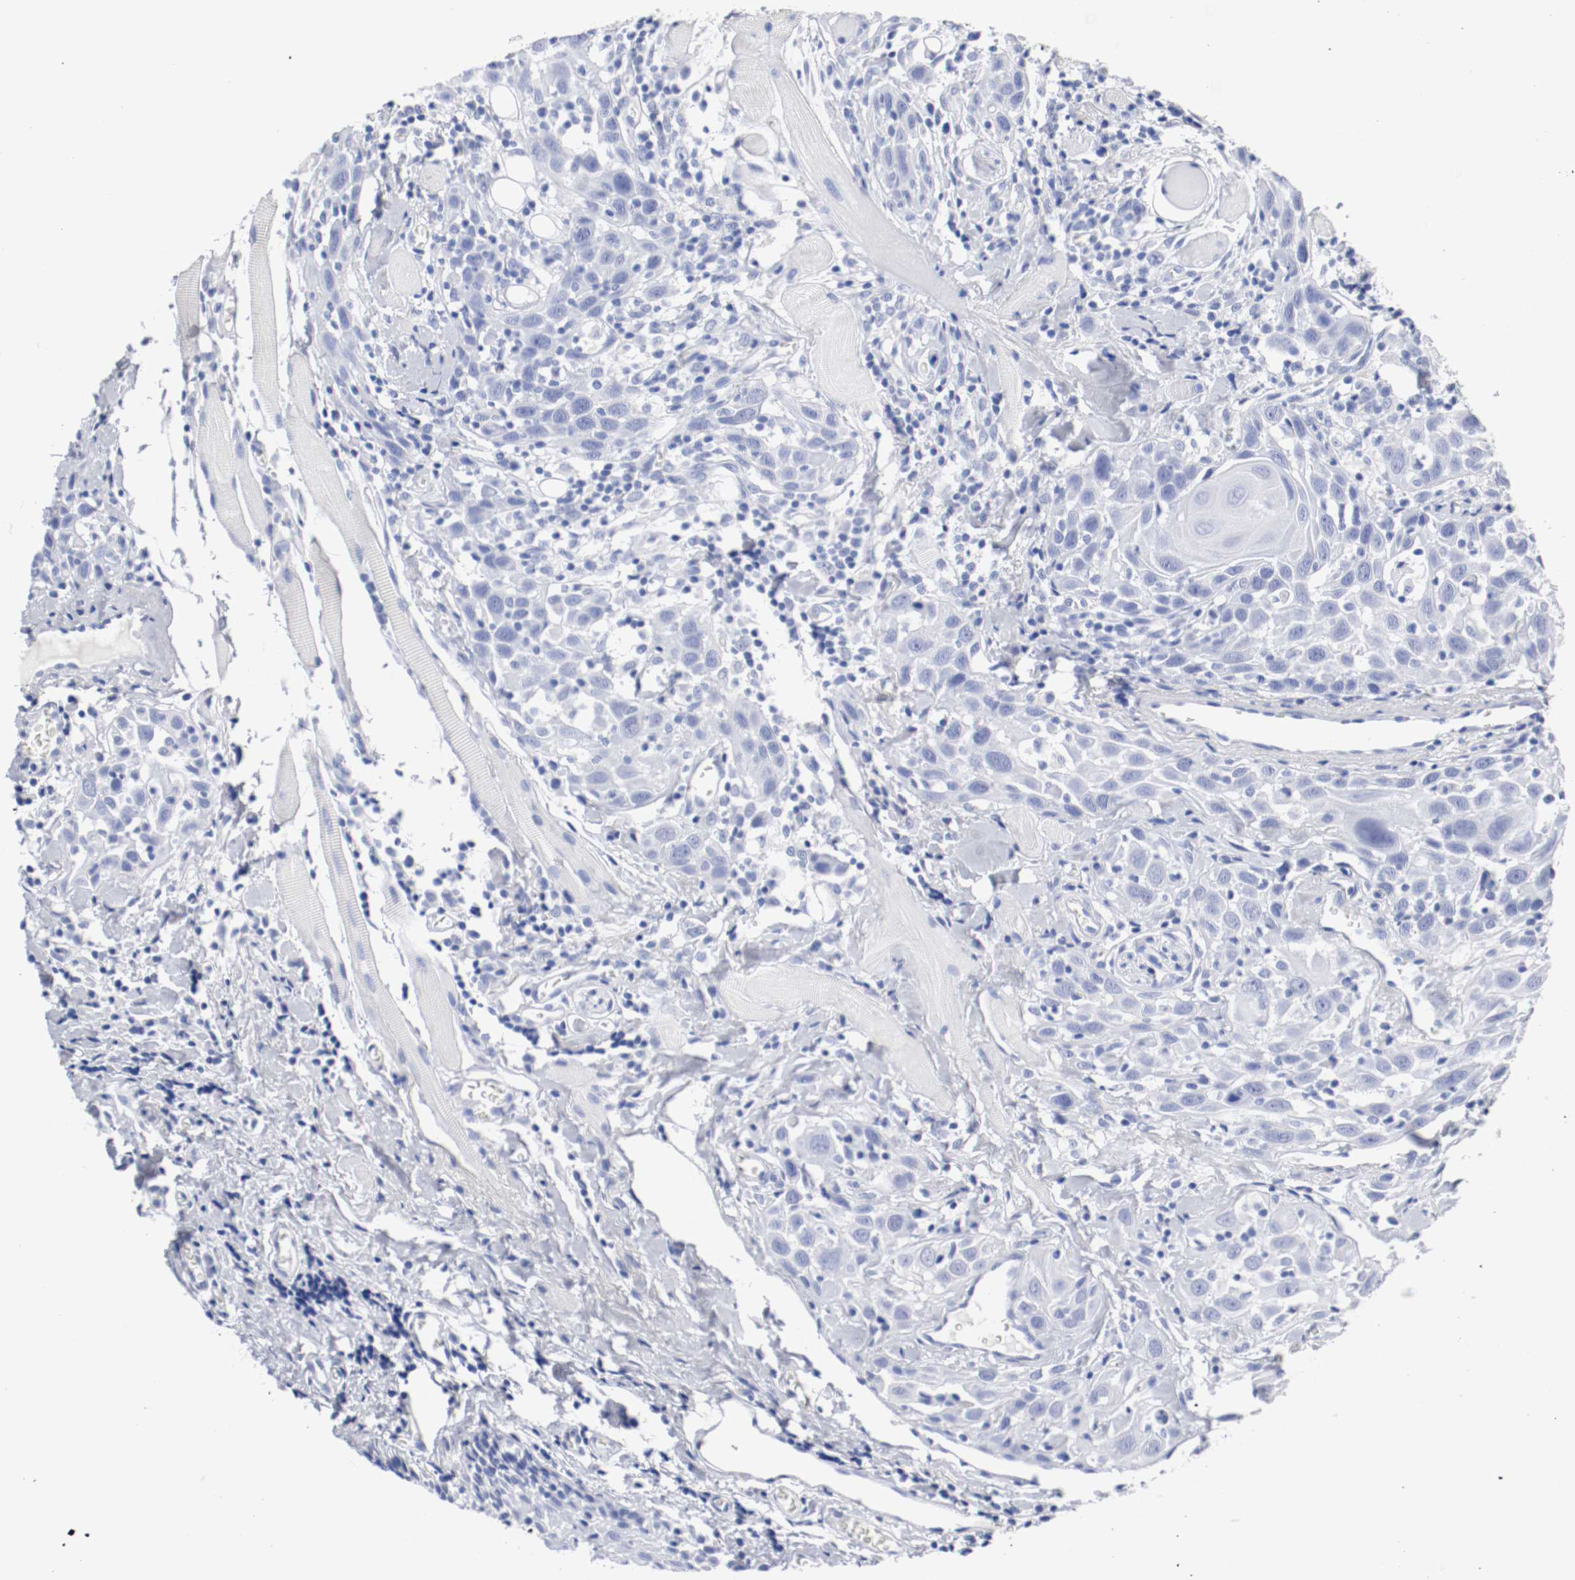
{"staining": {"intensity": "negative", "quantity": "none", "location": "none"}, "tissue": "head and neck cancer", "cell_type": "Tumor cells", "image_type": "cancer", "snomed": [{"axis": "morphology", "description": "Squamous cell carcinoma, NOS"}, {"axis": "topography", "description": "Oral tissue"}, {"axis": "topography", "description": "Head-Neck"}], "caption": "Immunohistochemical staining of human squamous cell carcinoma (head and neck) demonstrates no significant expression in tumor cells.", "gene": "GAD1", "patient": {"sex": "female", "age": 50}}